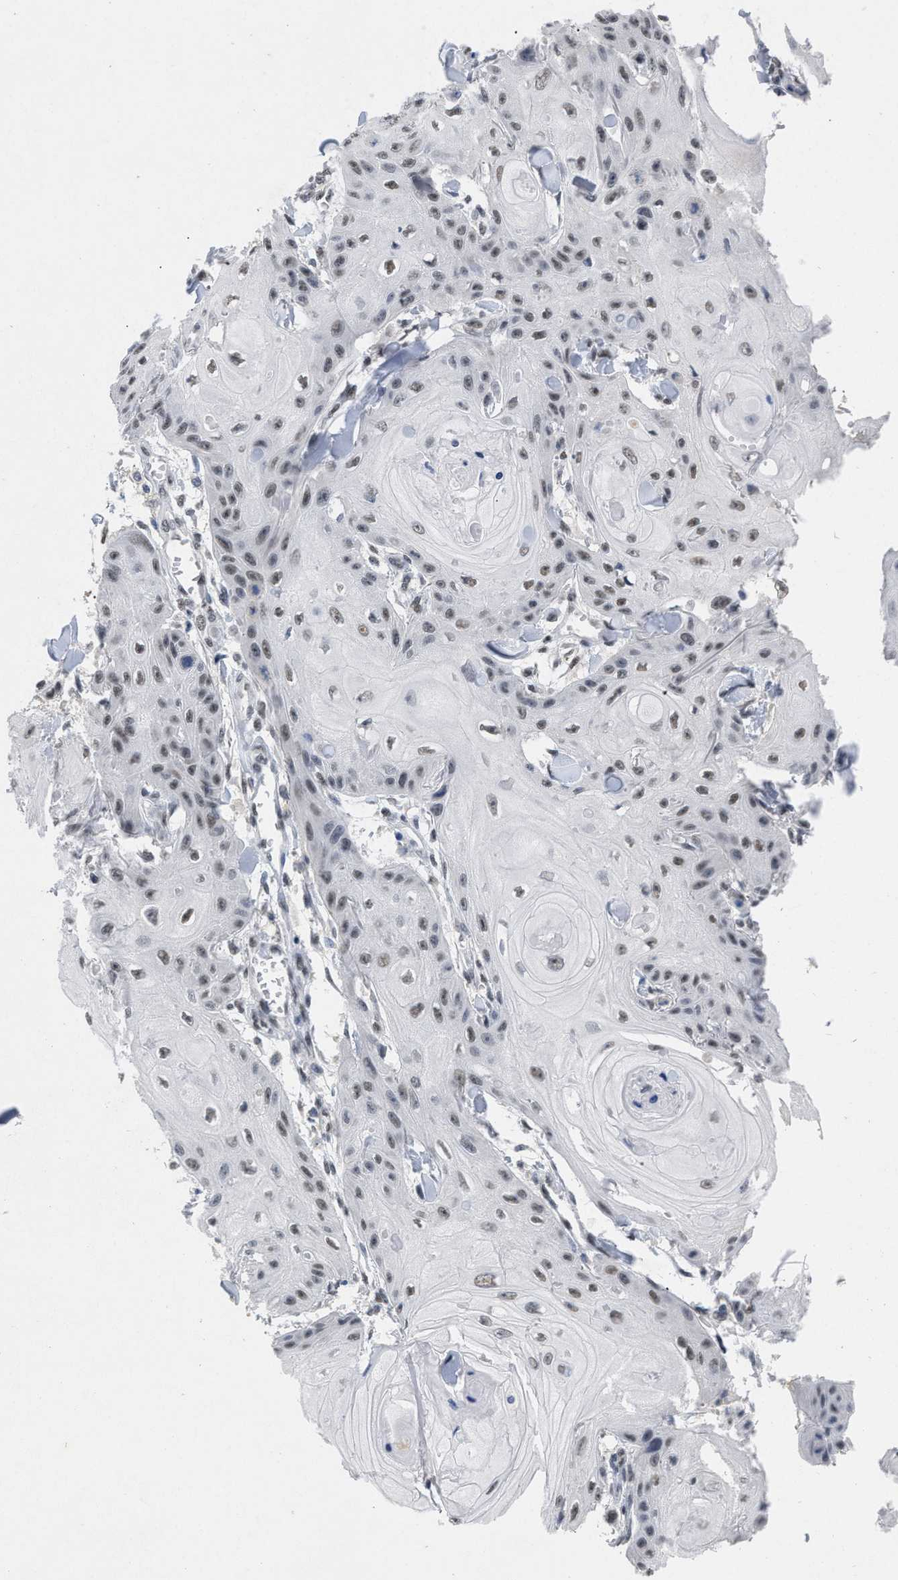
{"staining": {"intensity": "weak", "quantity": ">75%", "location": "nuclear"}, "tissue": "skin cancer", "cell_type": "Tumor cells", "image_type": "cancer", "snomed": [{"axis": "morphology", "description": "Squamous cell carcinoma, NOS"}, {"axis": "topography", "description": "Skin"}], "caption": "Brown immunohistochemical staining in skin squamous cell carcinoma reveals weak nuclear positivity in about >75% of tumor cells. (IHC, brightfield microscopy, high magnification).", "gene": "GGNBP2", "patient": {"sex": "male", "age": 74}}